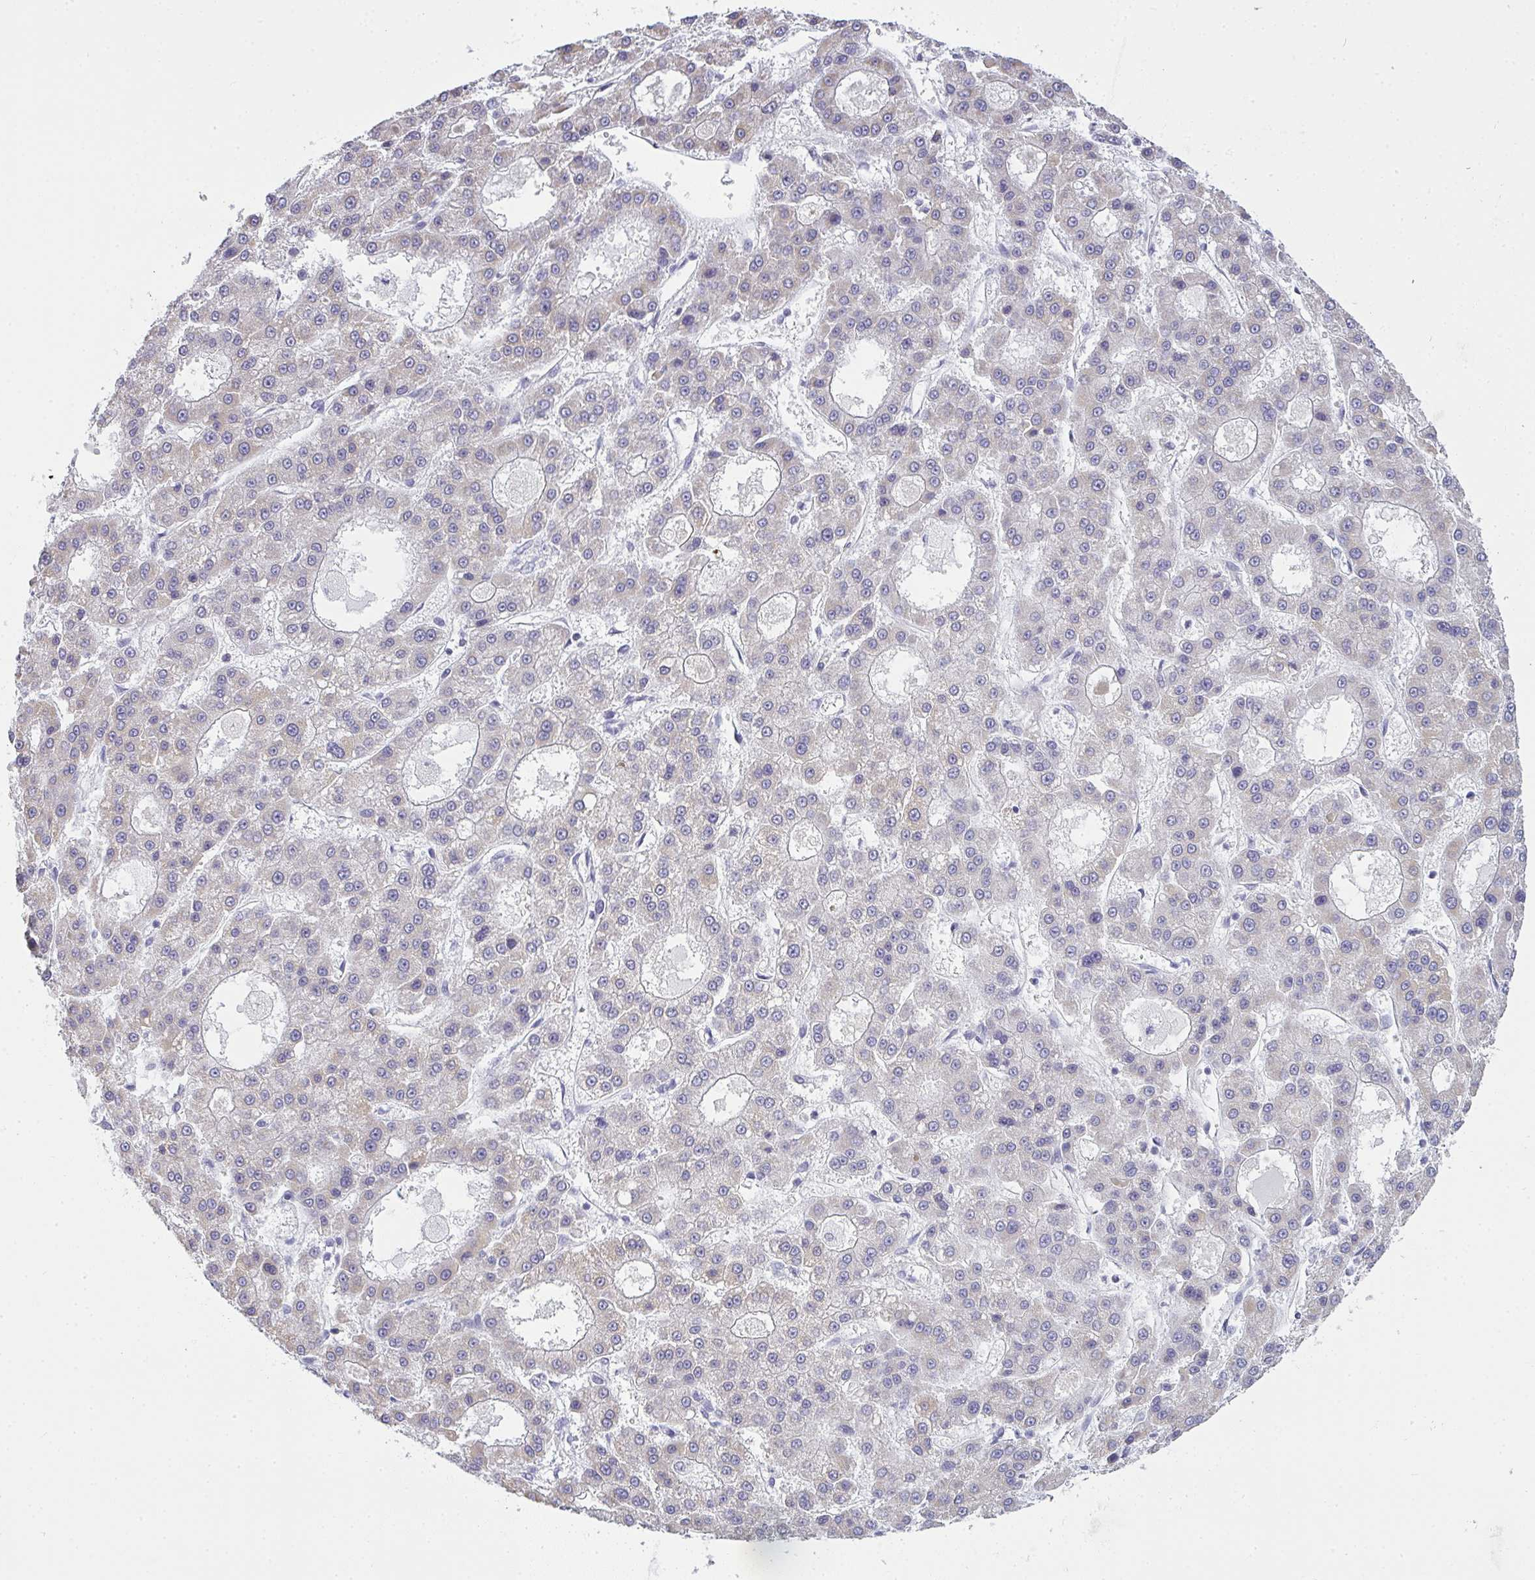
{"staining": {"intensity": "negative", "quantity": "none", "location": "none"}, "tissue": "liver cancer", "cell_type": "Tumor cells", "image_type": "cancer", "snomed": [{"axis": "morphology", "description": "Carcinoma, Hepatocellular, NOS"}, {"axis": "topography", "description": "Liver"}], "caption": "DAB (3,3'-diaminobenzidine) immunohistochemical staining of hepatocellular carcinoma (liver) shows no significant expression in tumor cells.", "gene": "GSDMB", "patient": {"sex": "male", "age": 70}}